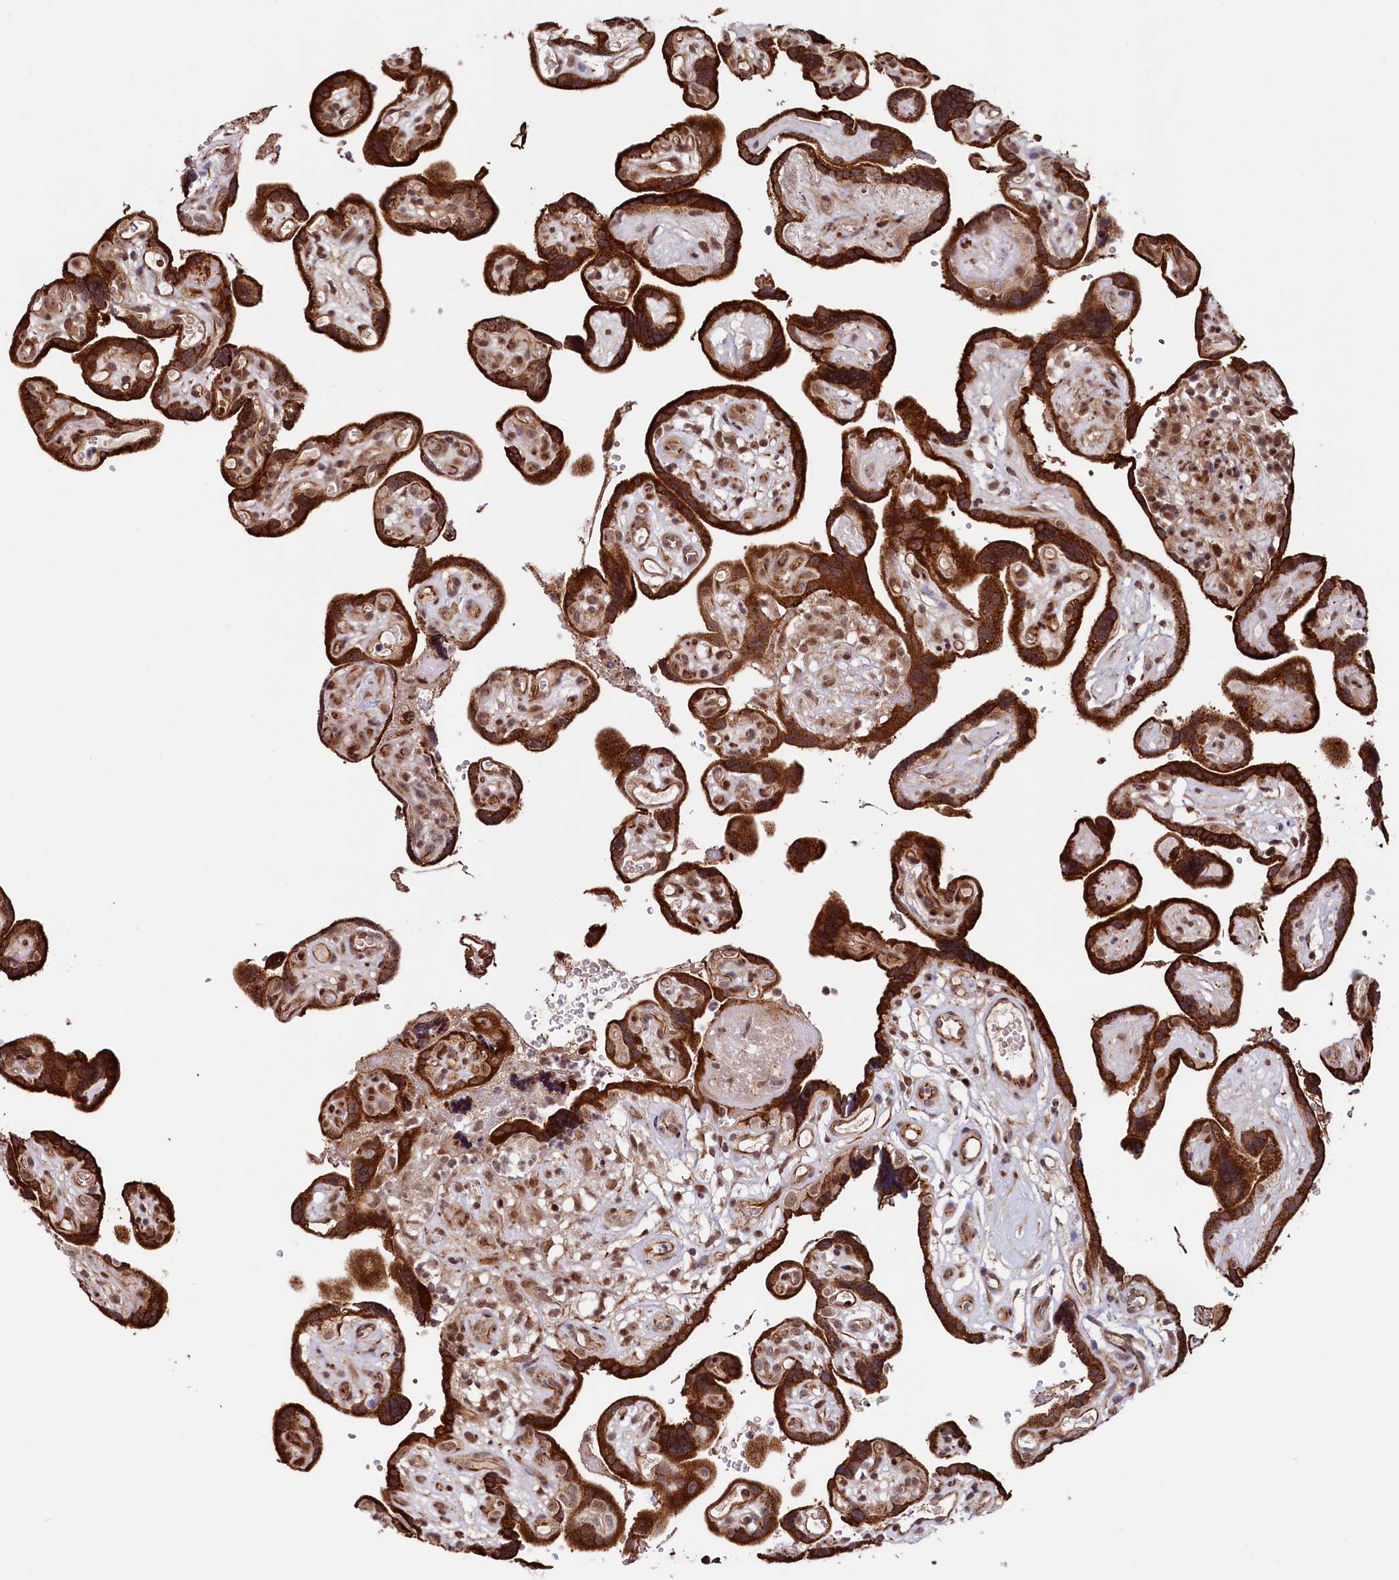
{"staining": {"intensity": "moderate", "quantity": ">75%", "location": "cytoplasmic/membranous,nuclear"}, "tissue": "placenta", "cell_type": "Decidual cells", "image_type": "normal", "snomed": [{"axis": "morphology", "description": "Normal tissue, NOS"}, {"axis": "topography", "description": "Placenta"}], "caption": "Approximately >75% of decidual cells in normal human placenta demonstrate moderate cytoplasmic/membranous,nuclear protein positivity as visualized by brown immunohistochemical staining.", "gene": "LEO1", "patient": {"sex": "female", "age": 30}}